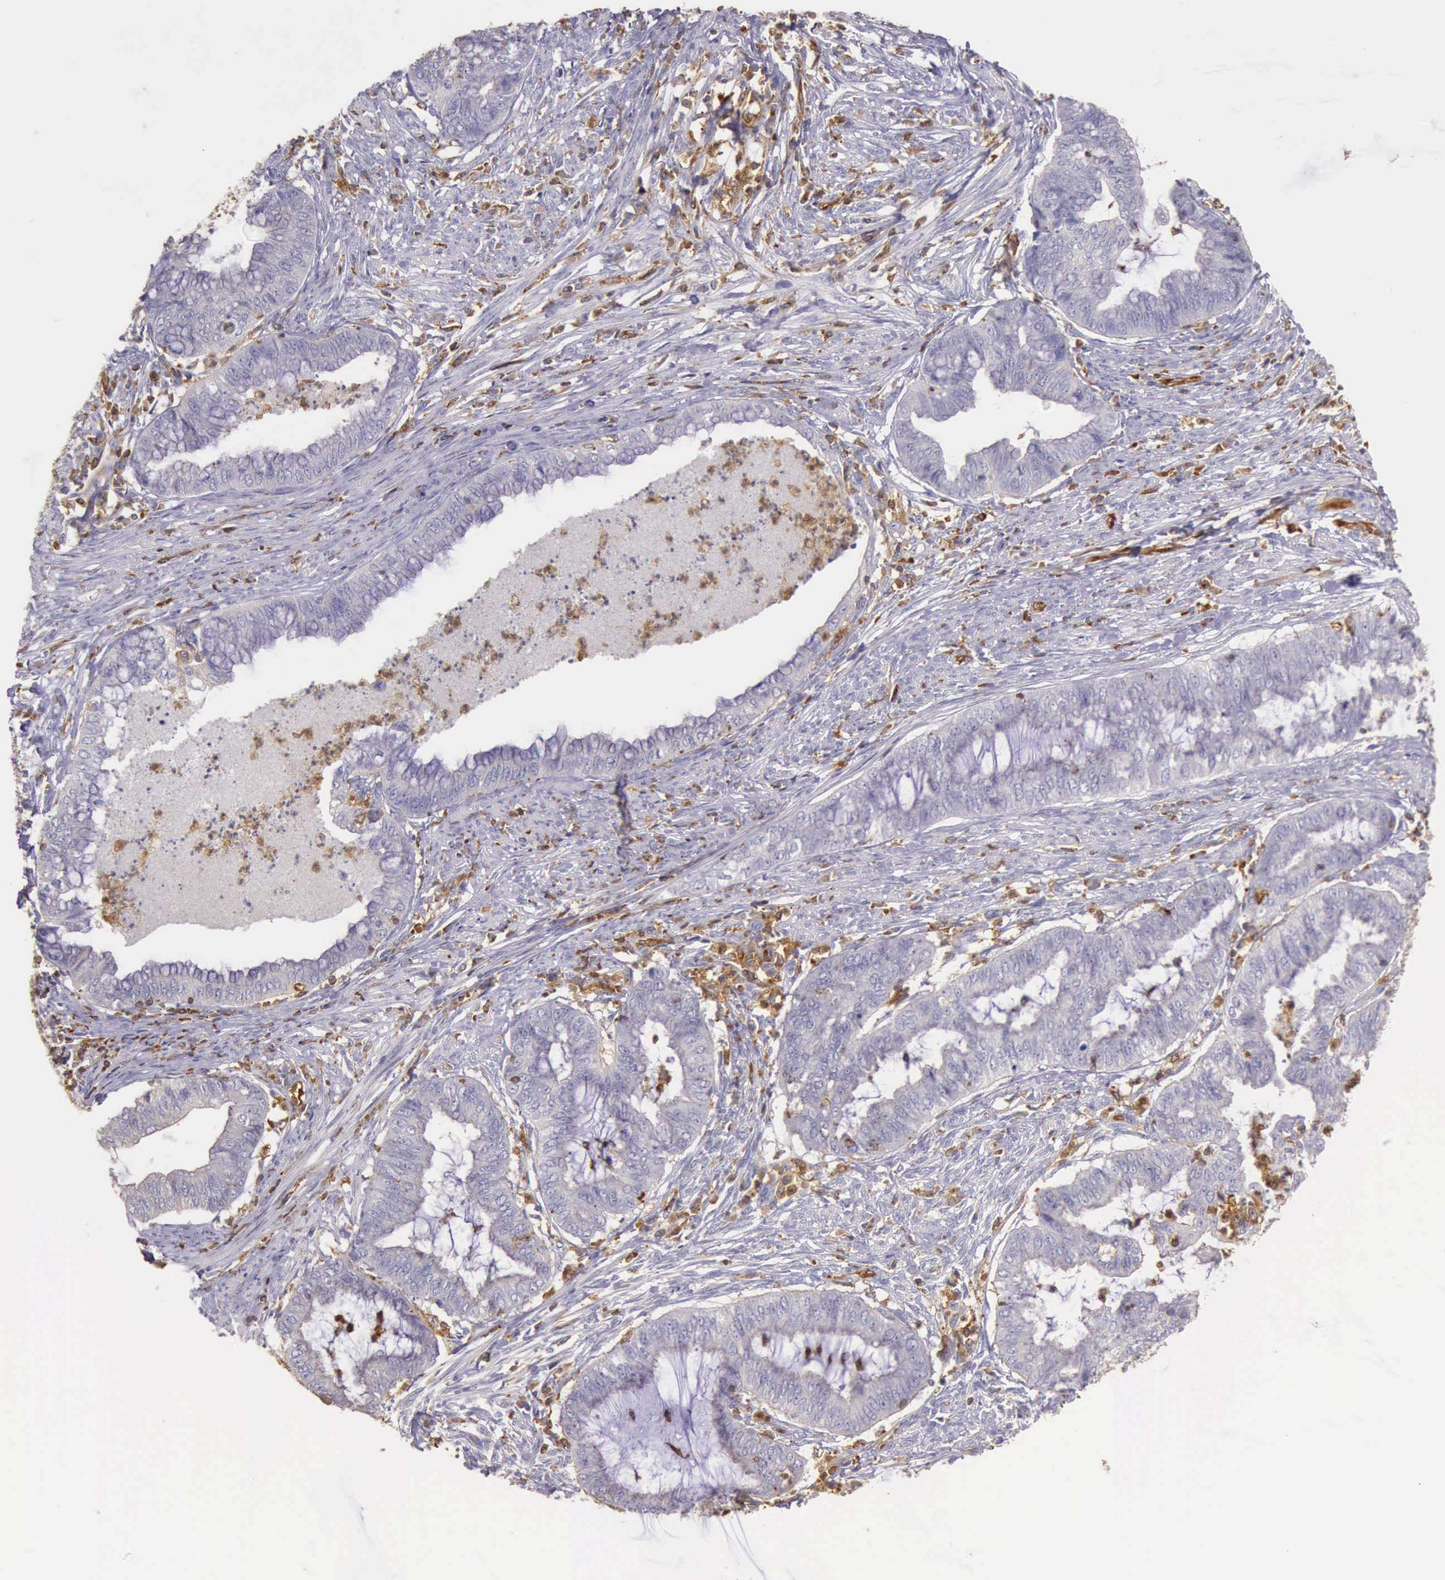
{"staining": {"intensity": "negative", "quantity": "none", "location": "none"}, "tissue": "endometrial cancer", "cell_type": "Tumor cells", "image_type": "cancer", "snomed": [{"axis": "morphology", "description": "Necrosis, NOS"}, {"axis": "morphology", "description": "Adenocarcinoma, NOS"}, {"axis": "topography", "description": "Endometrium"}], "caption": "Immunohistochemistry of endometrial cancer (adenocarcinoma) demonstrates no staining in tumor cells.", "gene": "ARHGAP4", "patient": {"sex": "female", "age": 79}}